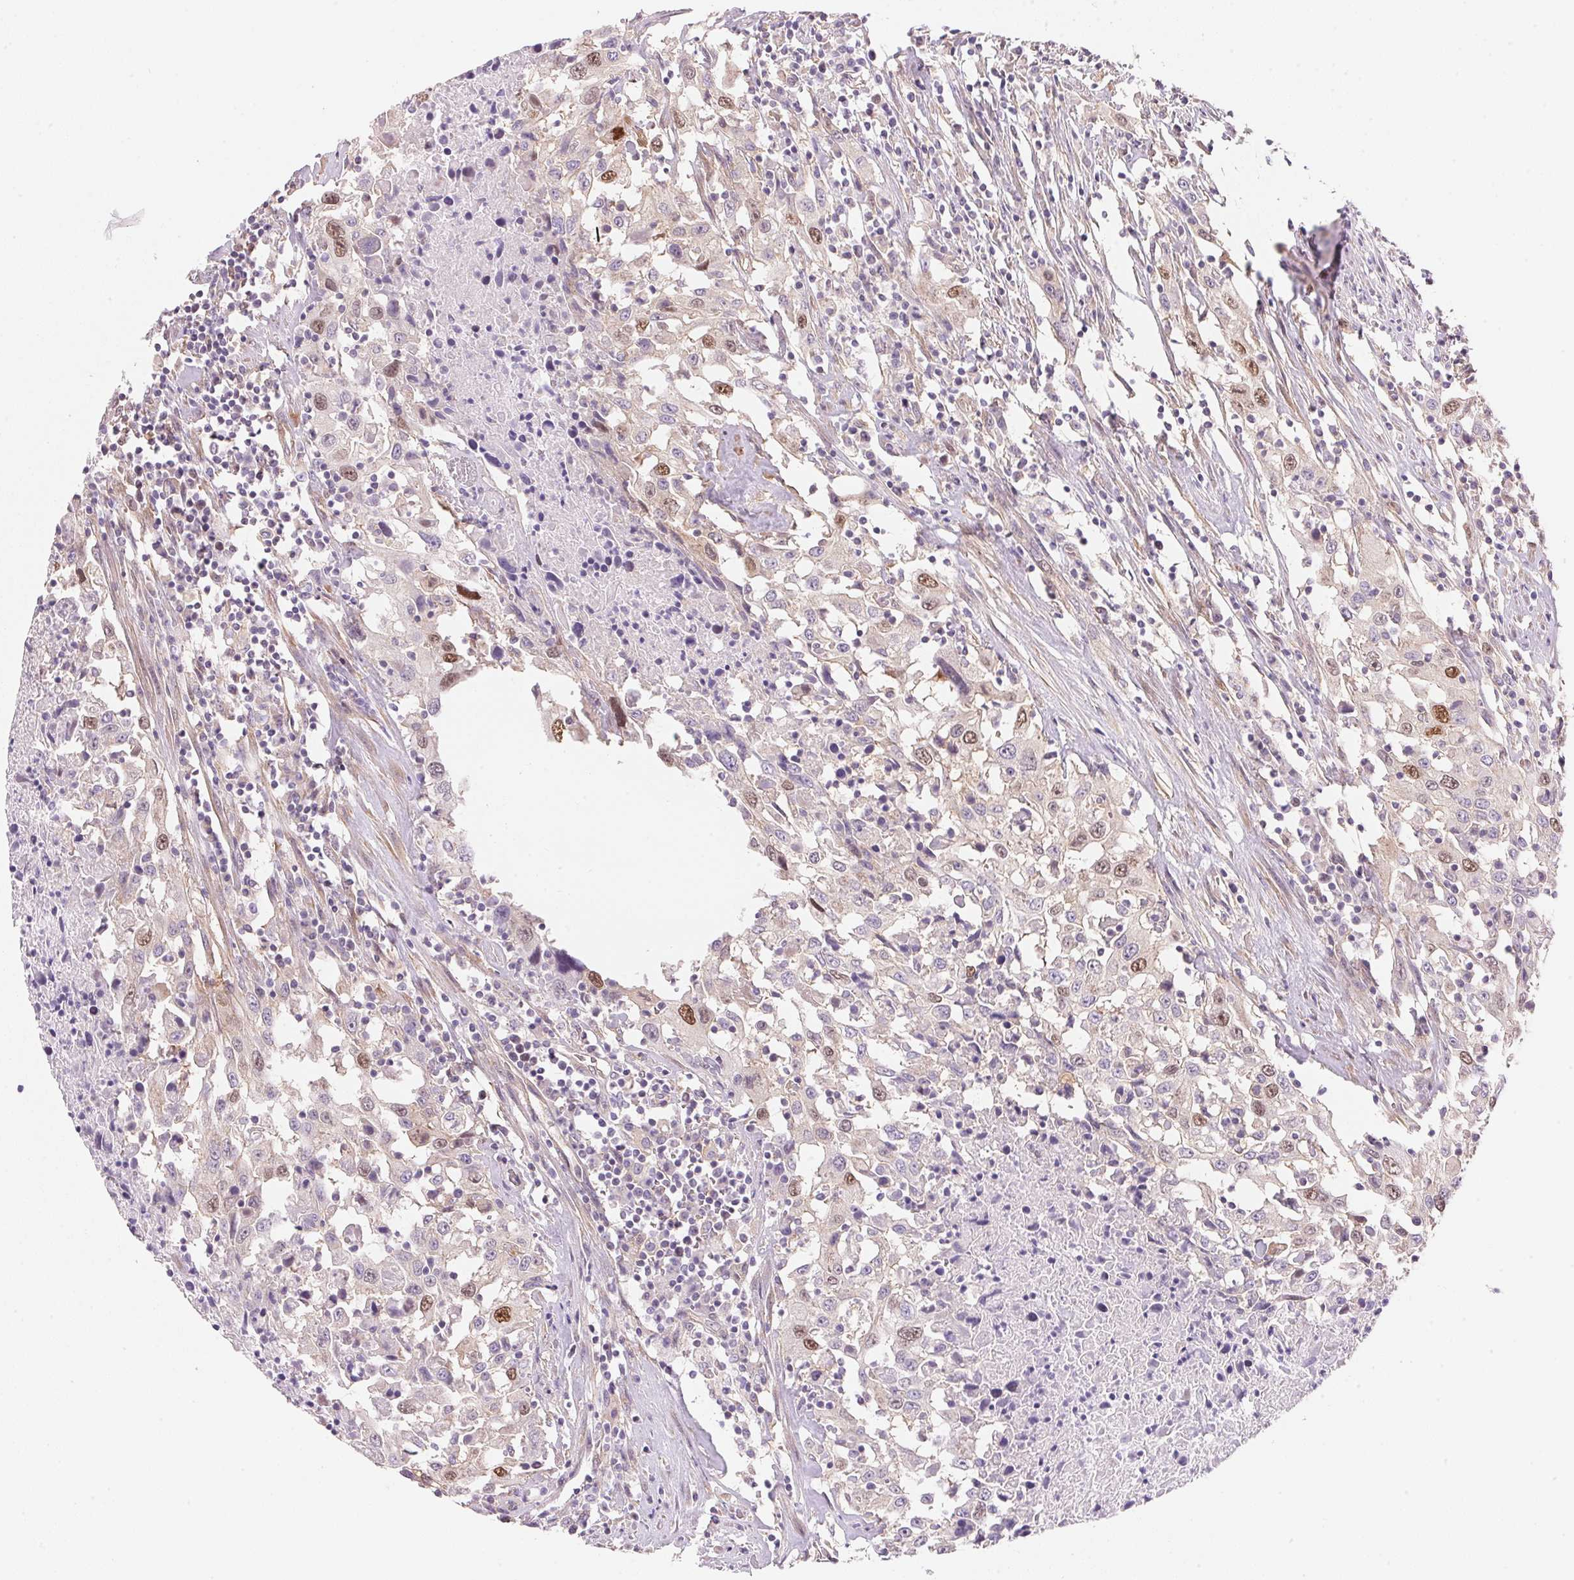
{"staining": {"intensity": "moderate", "quantity": "<25%", "location": "nuclear"}, "tissue": "urothelial cancer", "cell_type": "Tumor cells", "image_type": "cancer", "snomed": [{"axis": "morphology", "description": "Urothelial carcinoma, High grade"}, {"axis": "topography", "description": "Urinary bladder"}], "caption": "Immunohistochemistry (IHC) photomicrograph of urothelial cancer stained for a protein (brown), which reveals low levels of moderate nuclear positivity in approximately <25% of tumor cells.", "gene": "SMTN", "patient": {"sex": "male", "age": 61}}